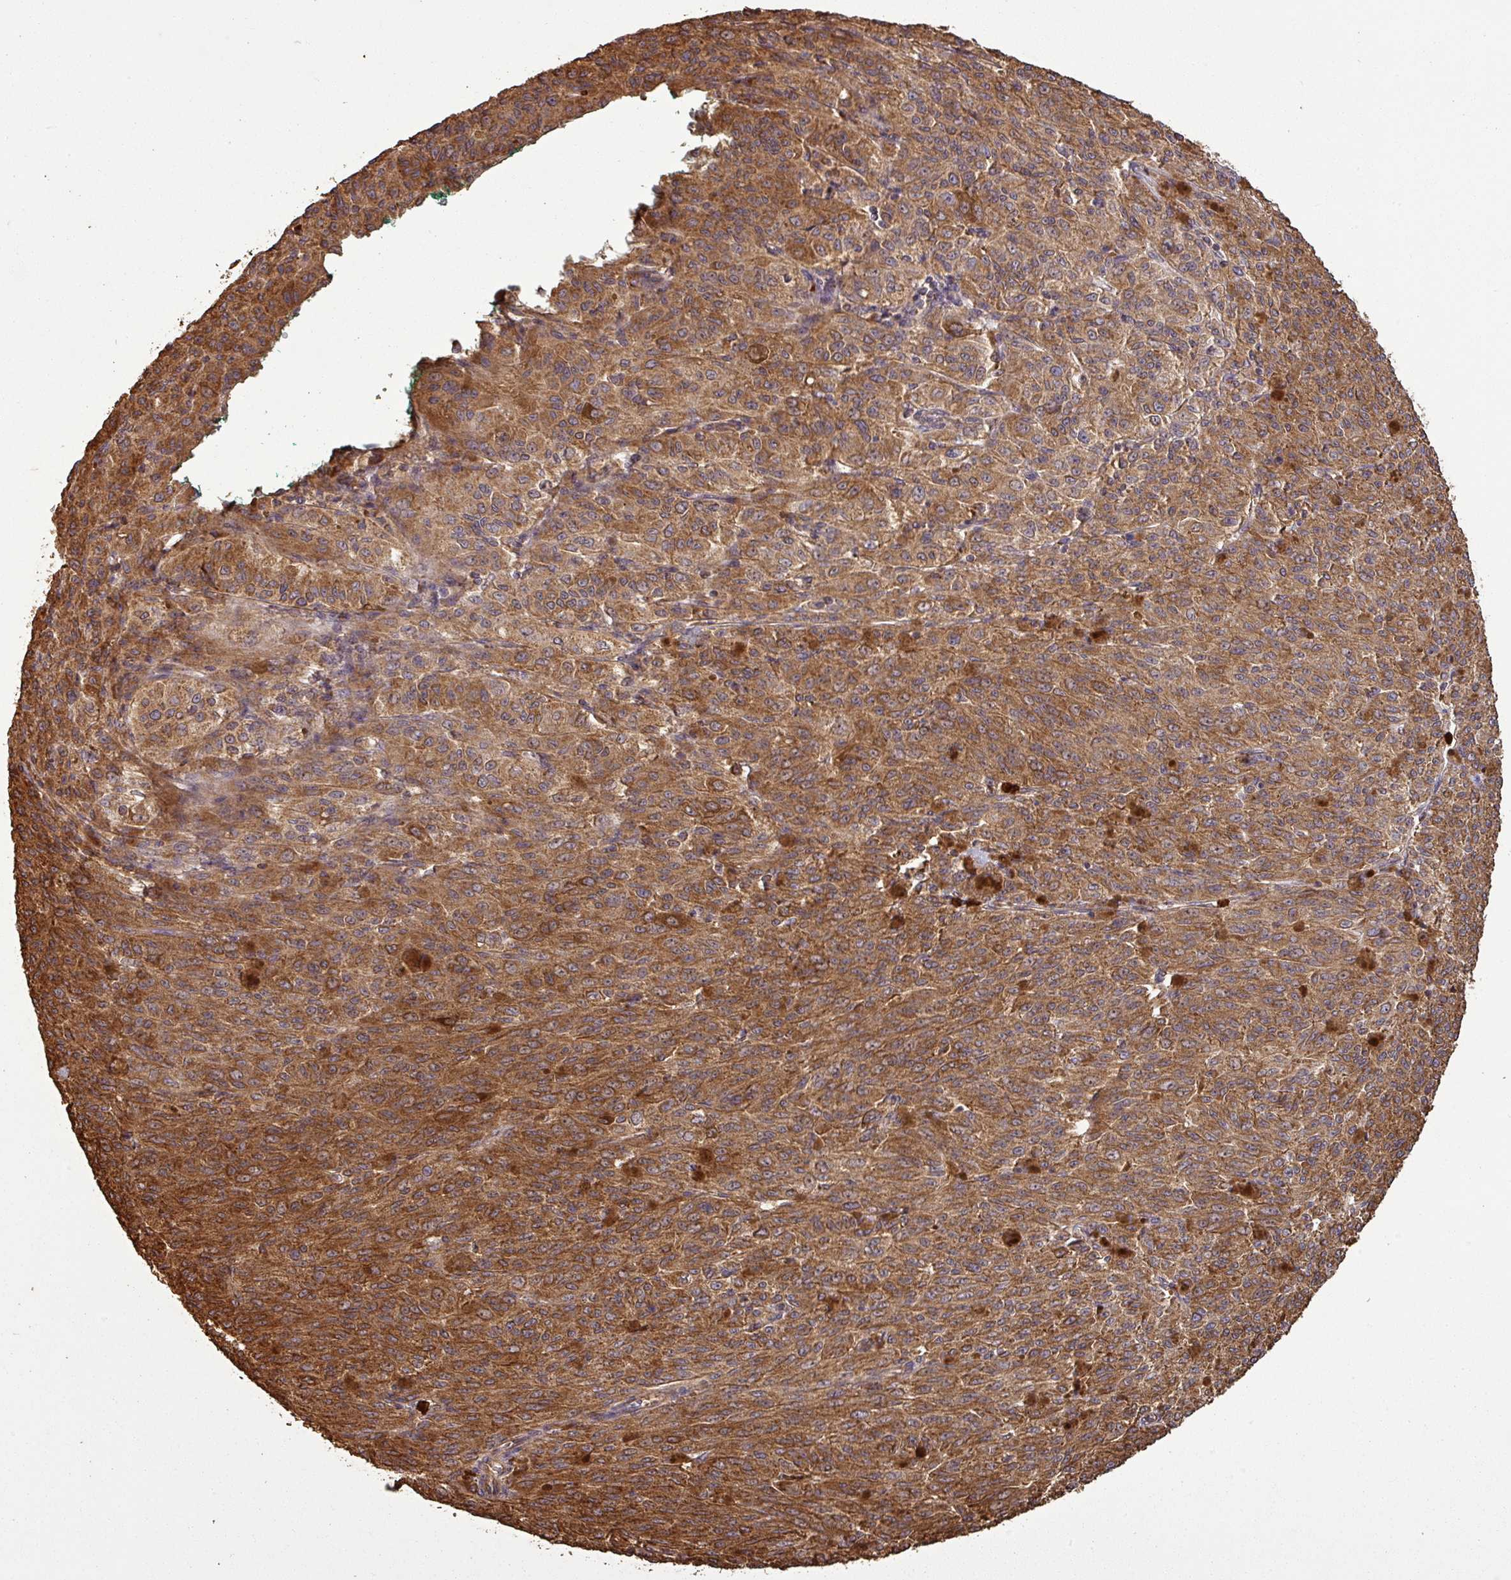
{"staining": {"intensity": "moderate", "quantity": ">75%", "location": "cytoplasmic/membranous"}, "tissue": "melanoma", "cell_type": "Tumor cells", "image_type": "cancer", "snomed": [{"axis": "morphology", "description": "Malignant melanoma, NOS"}, {"axis": "topography", "description": "Skin"}], "caption": "A high-resolution histopathology image shows immunohistochemistry (IHC) staining of malignant melanoma, which displays moderate cytoplasmic/membranous positivity in approximately >75% of tumor cells.", "gene": "PLEKHM1", "patient": {"sex": "female", "age": 52}}